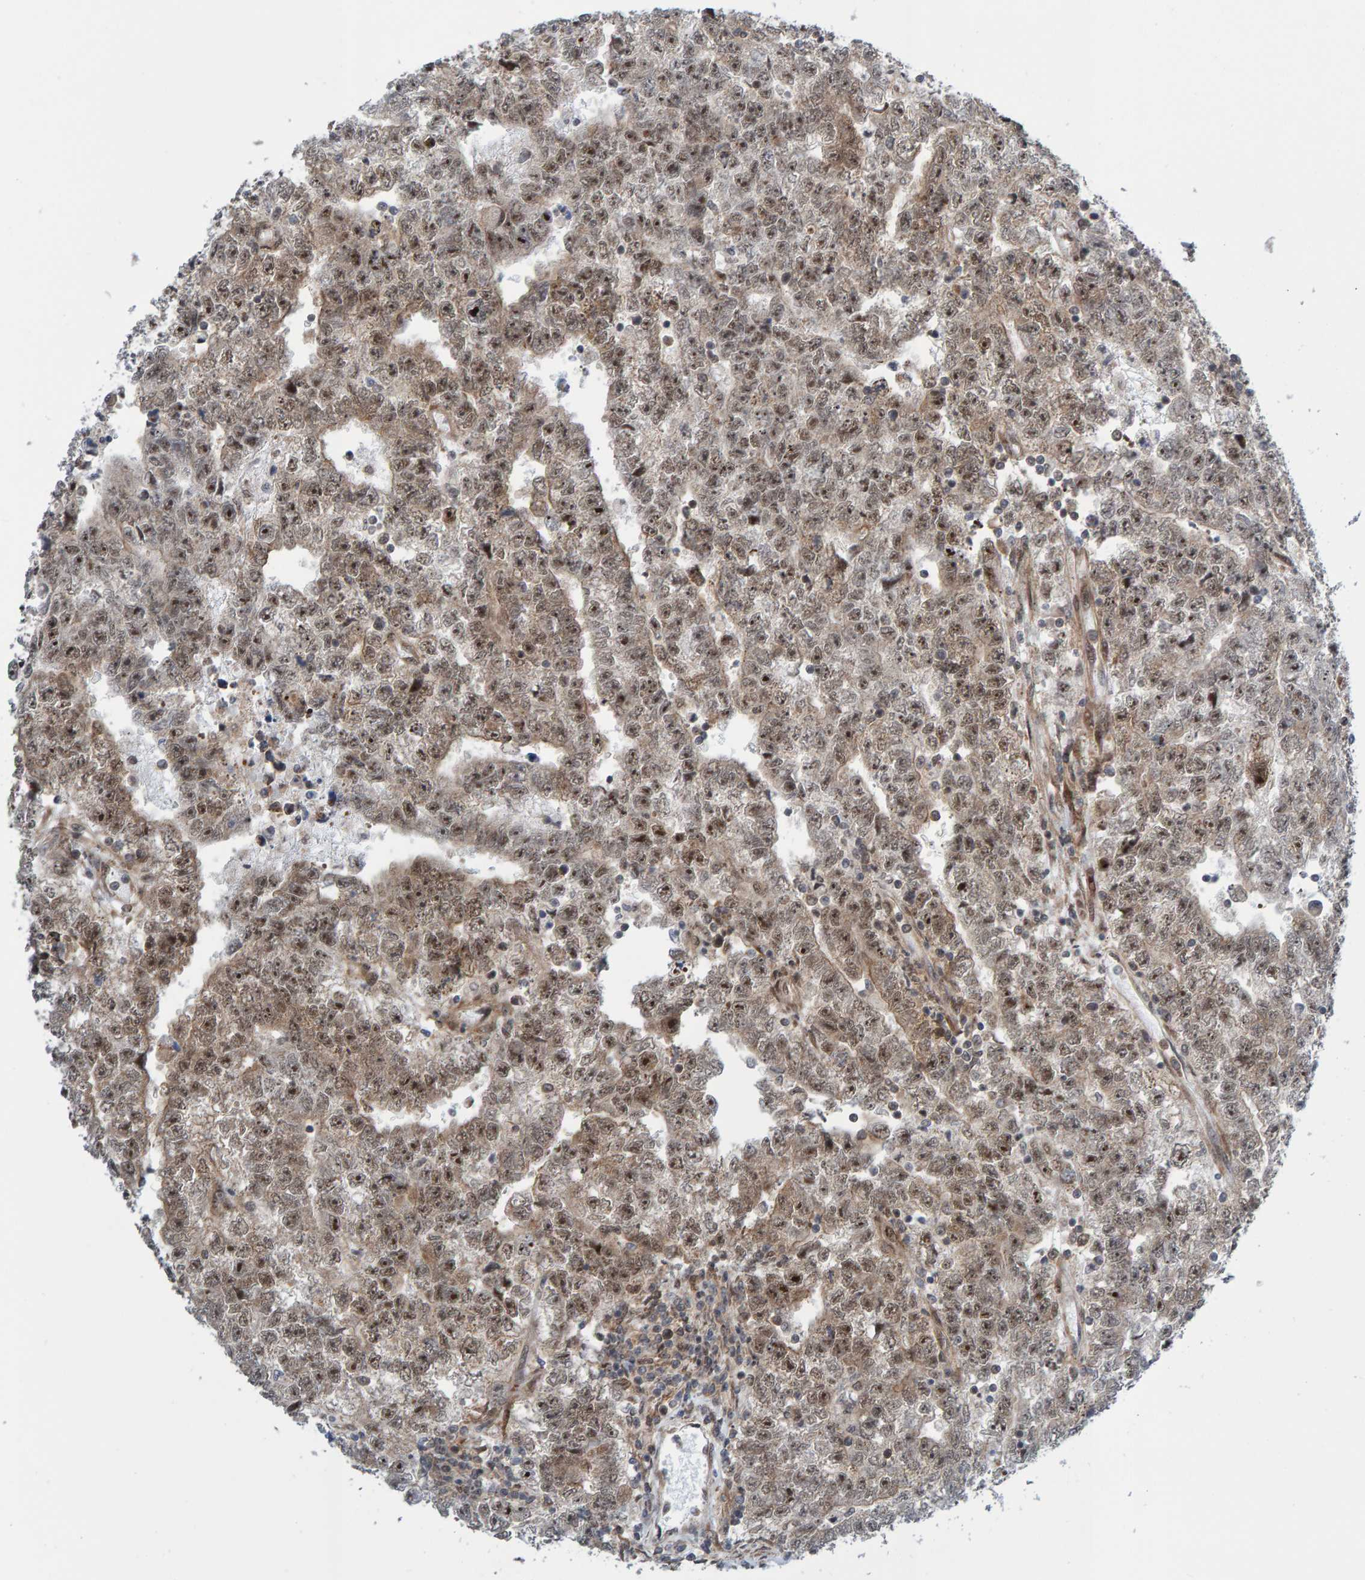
{"staining": {"intensity": "moderate", "quantity": ">75%", "location": "cytoplasmic/membranous,nuclear"}, "tissue": "testis cancer", "cell_type": "Tumor cells", "image_type": "cancer", "snomed": [{"axis": "morphology", "description": "Carcinoma, Embryonal, NOS"}, {"axis": "topography", "description": "Testis"}], "caption": "Testis cancer was stained to show a protein in brown. There is medium levels of moderate cytoplasmic/membranous and nuclear expression in approximately >75% of tumor cells.", "gene": "ZNF366", "patient": {"sex": "male", "age": 25}}